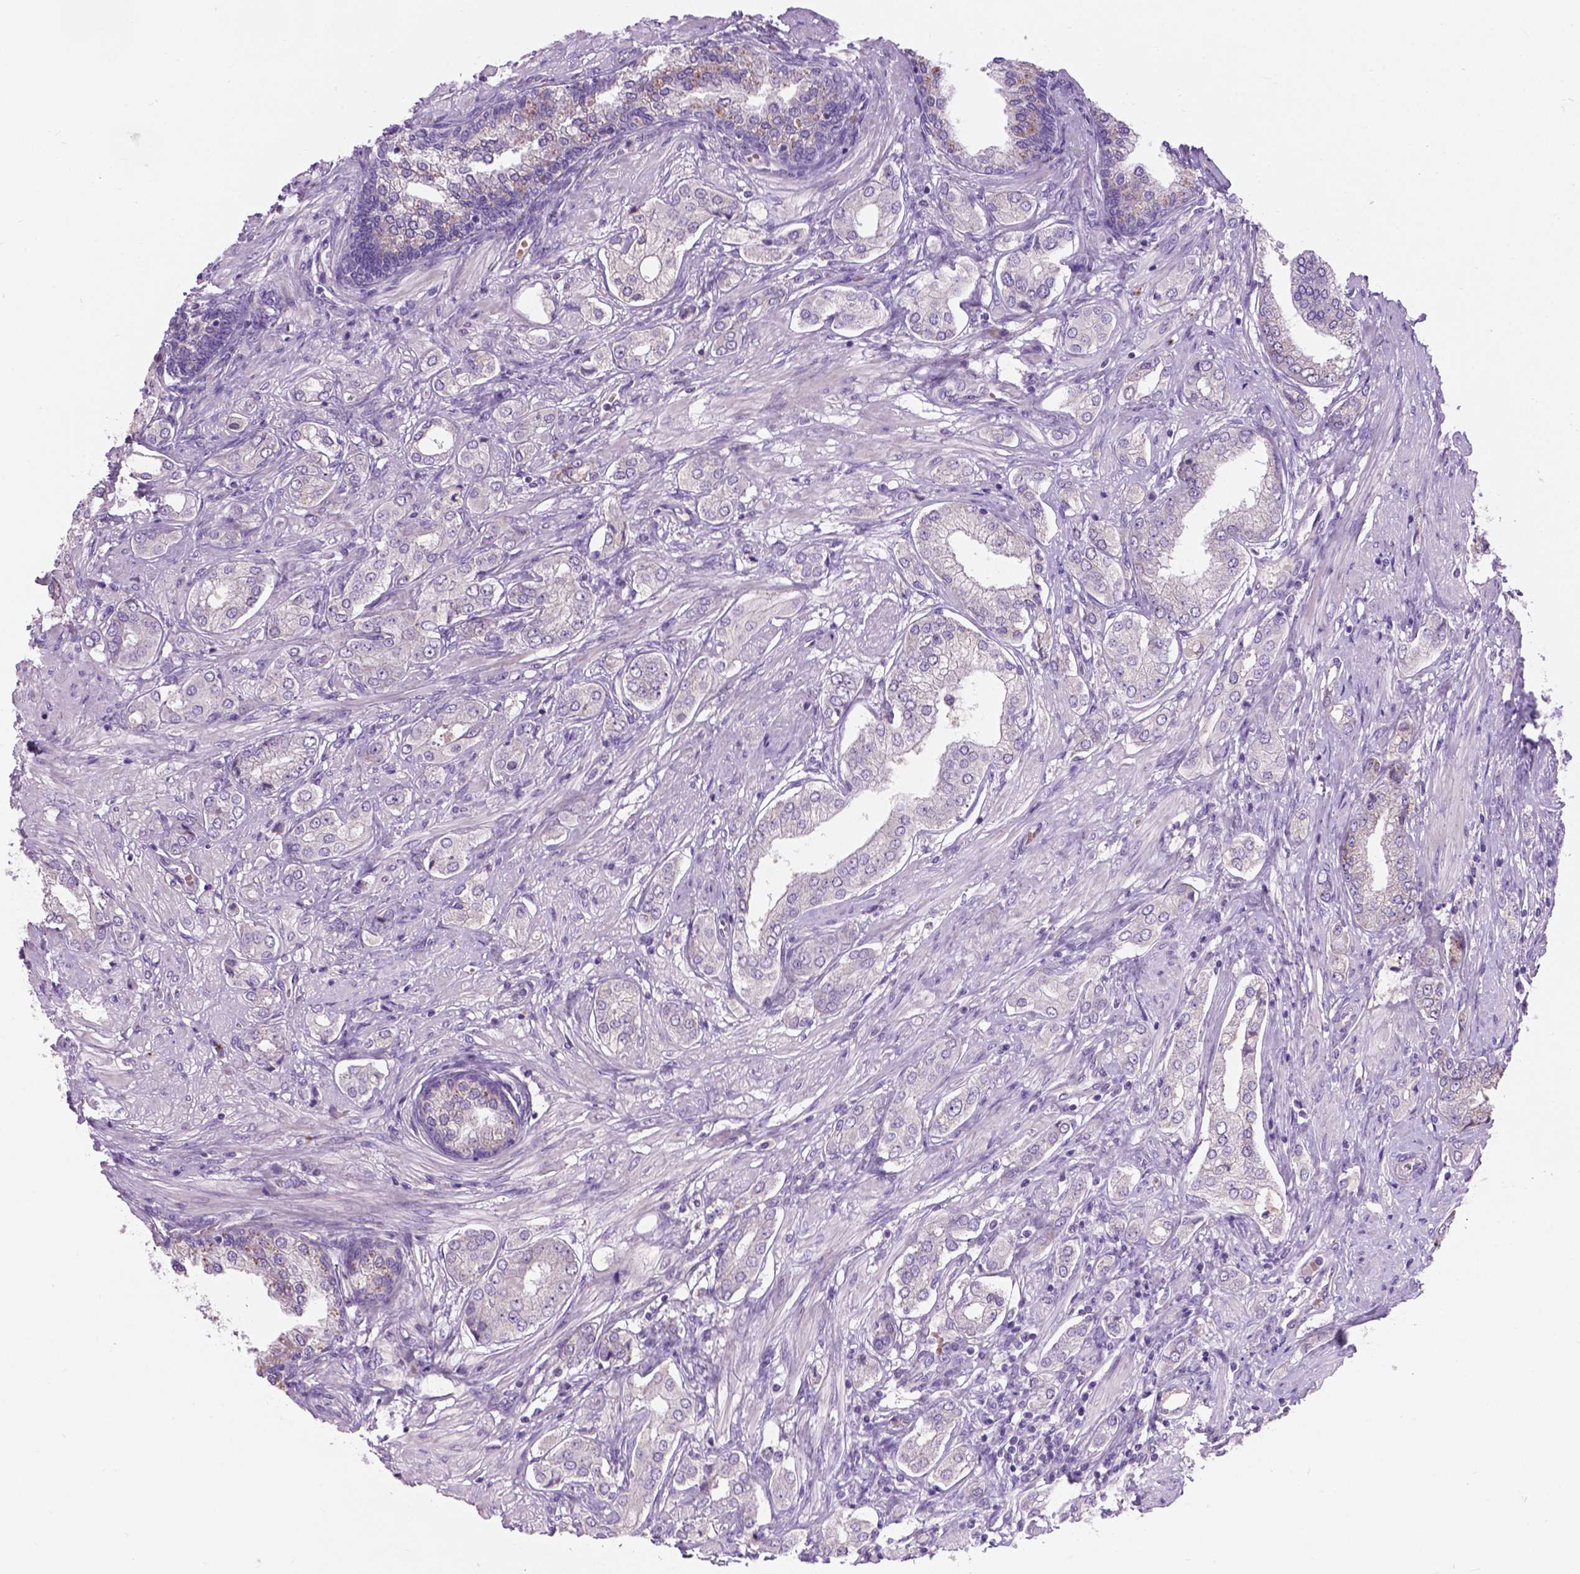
{"staining": {"intensity": "negative", "quantity": "none", "location": "none"}, "tissue": "prostate cancer", "cell_type": "Tumor cells", "image_type": "cancer", "snomed": [{"axis": "morphology", "description": "Adenocarcinoma, NOS"}, {"axis": "topography", "description": "Prostate"}], "caption": "This is an immunohistochemistry micrograph of adenocarcinoma (prostate). There is no expression in tumor cells.", "gene": "NOXO1", "patient": {"sex": "male", "age": 63}}